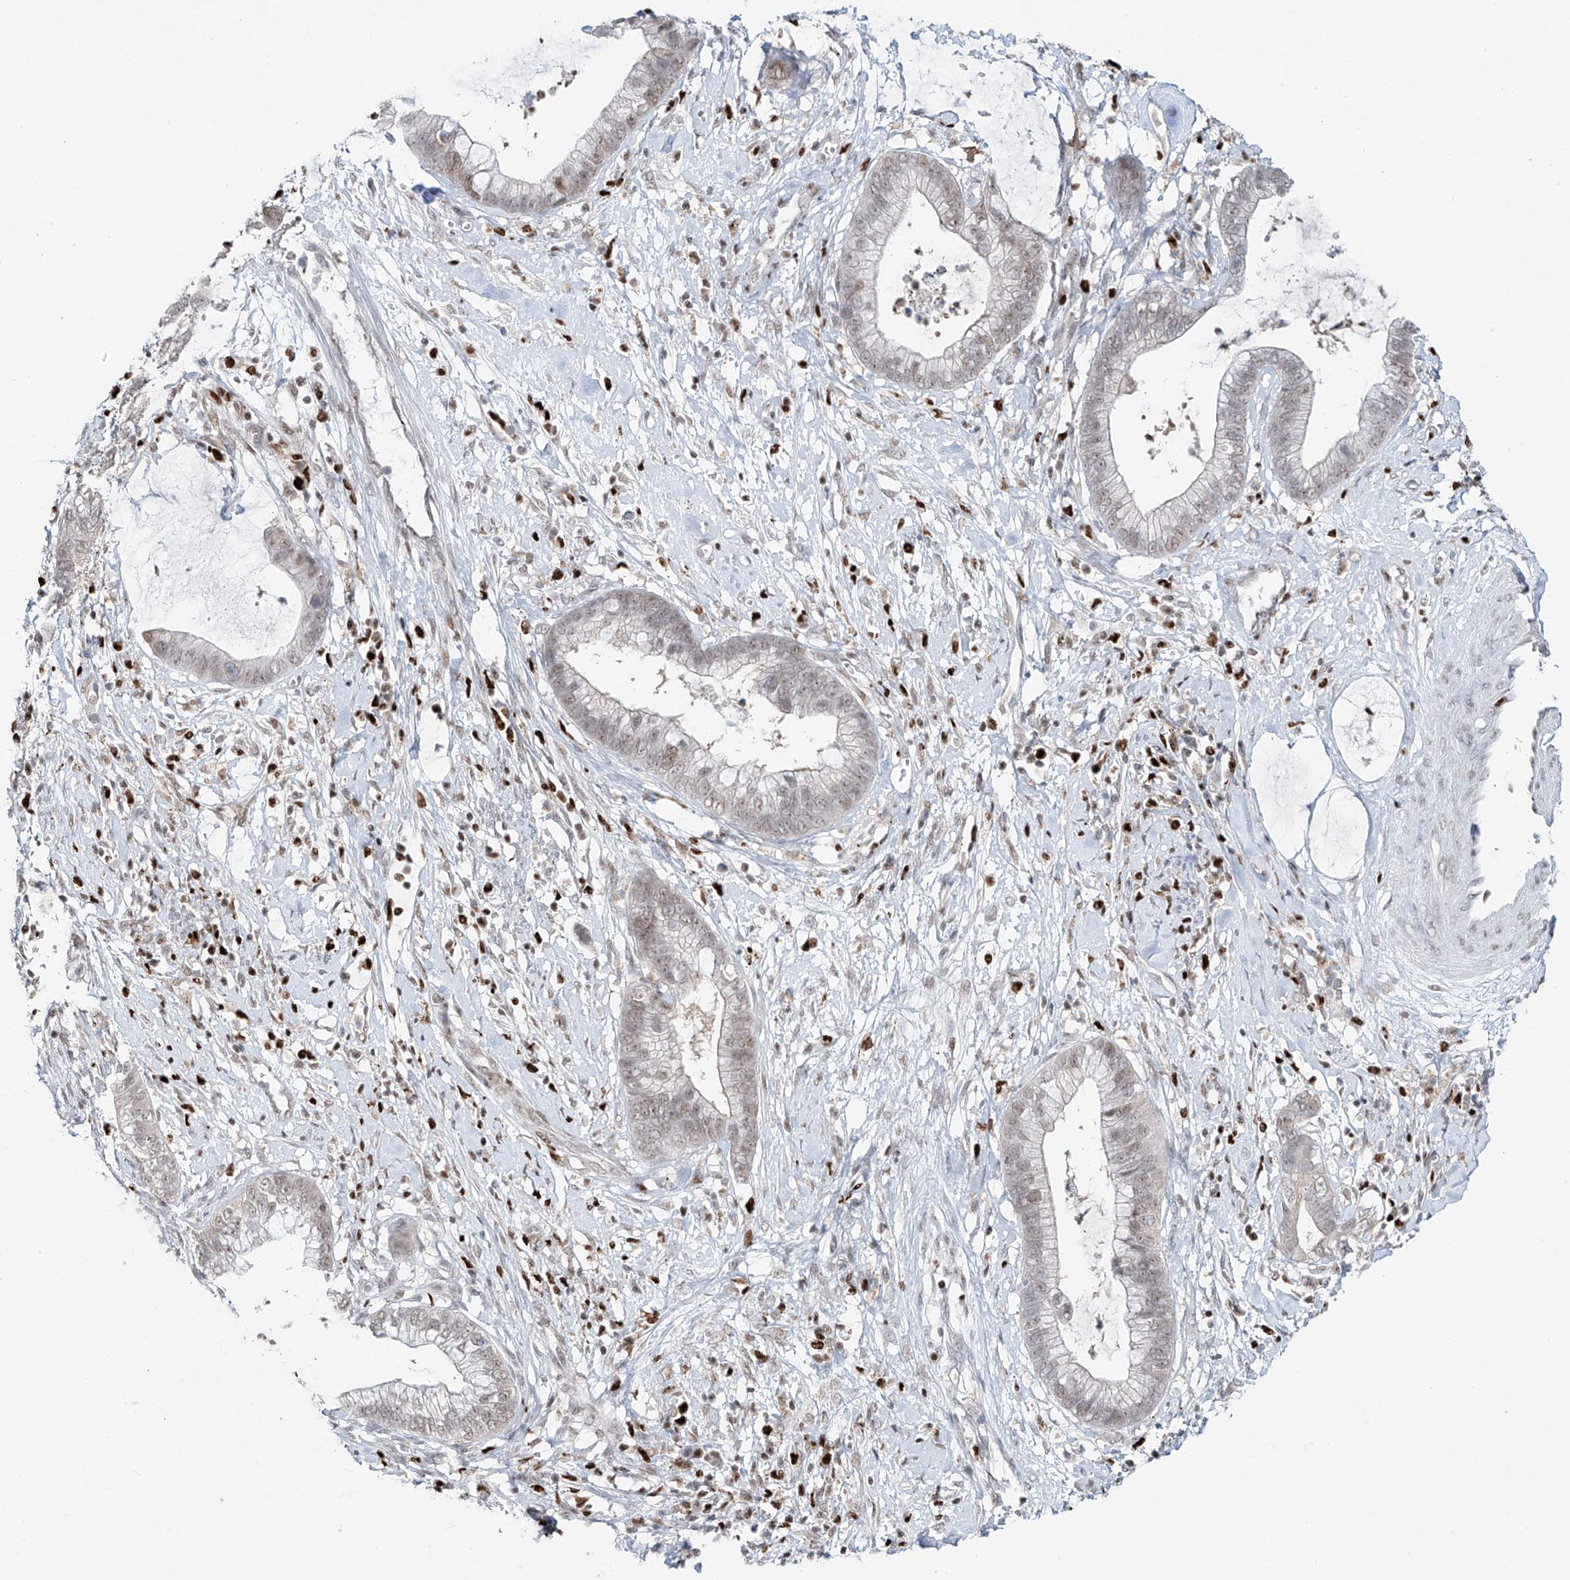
{"staining": {"intensity": "weak", "quantity": "<25%", "location": "nuclear"}, "tissue": "cervical cancer", "cell_type": "Tumor cells", "image_type": "cancer", "snomed": [{"axis": "morphology", "description": "Adenocarcinoma, NOS"}, {"axis": "topography", "description": "Cervix"}], "caption": "DAB (3,3'-diaminobenzidine) immunohistochemical staining of adenocarcinoma (cervical) shows no significant positivity in tumor cells.", "gene": "DZIP1L", "patient": {"sex": "female", "age": 44}}